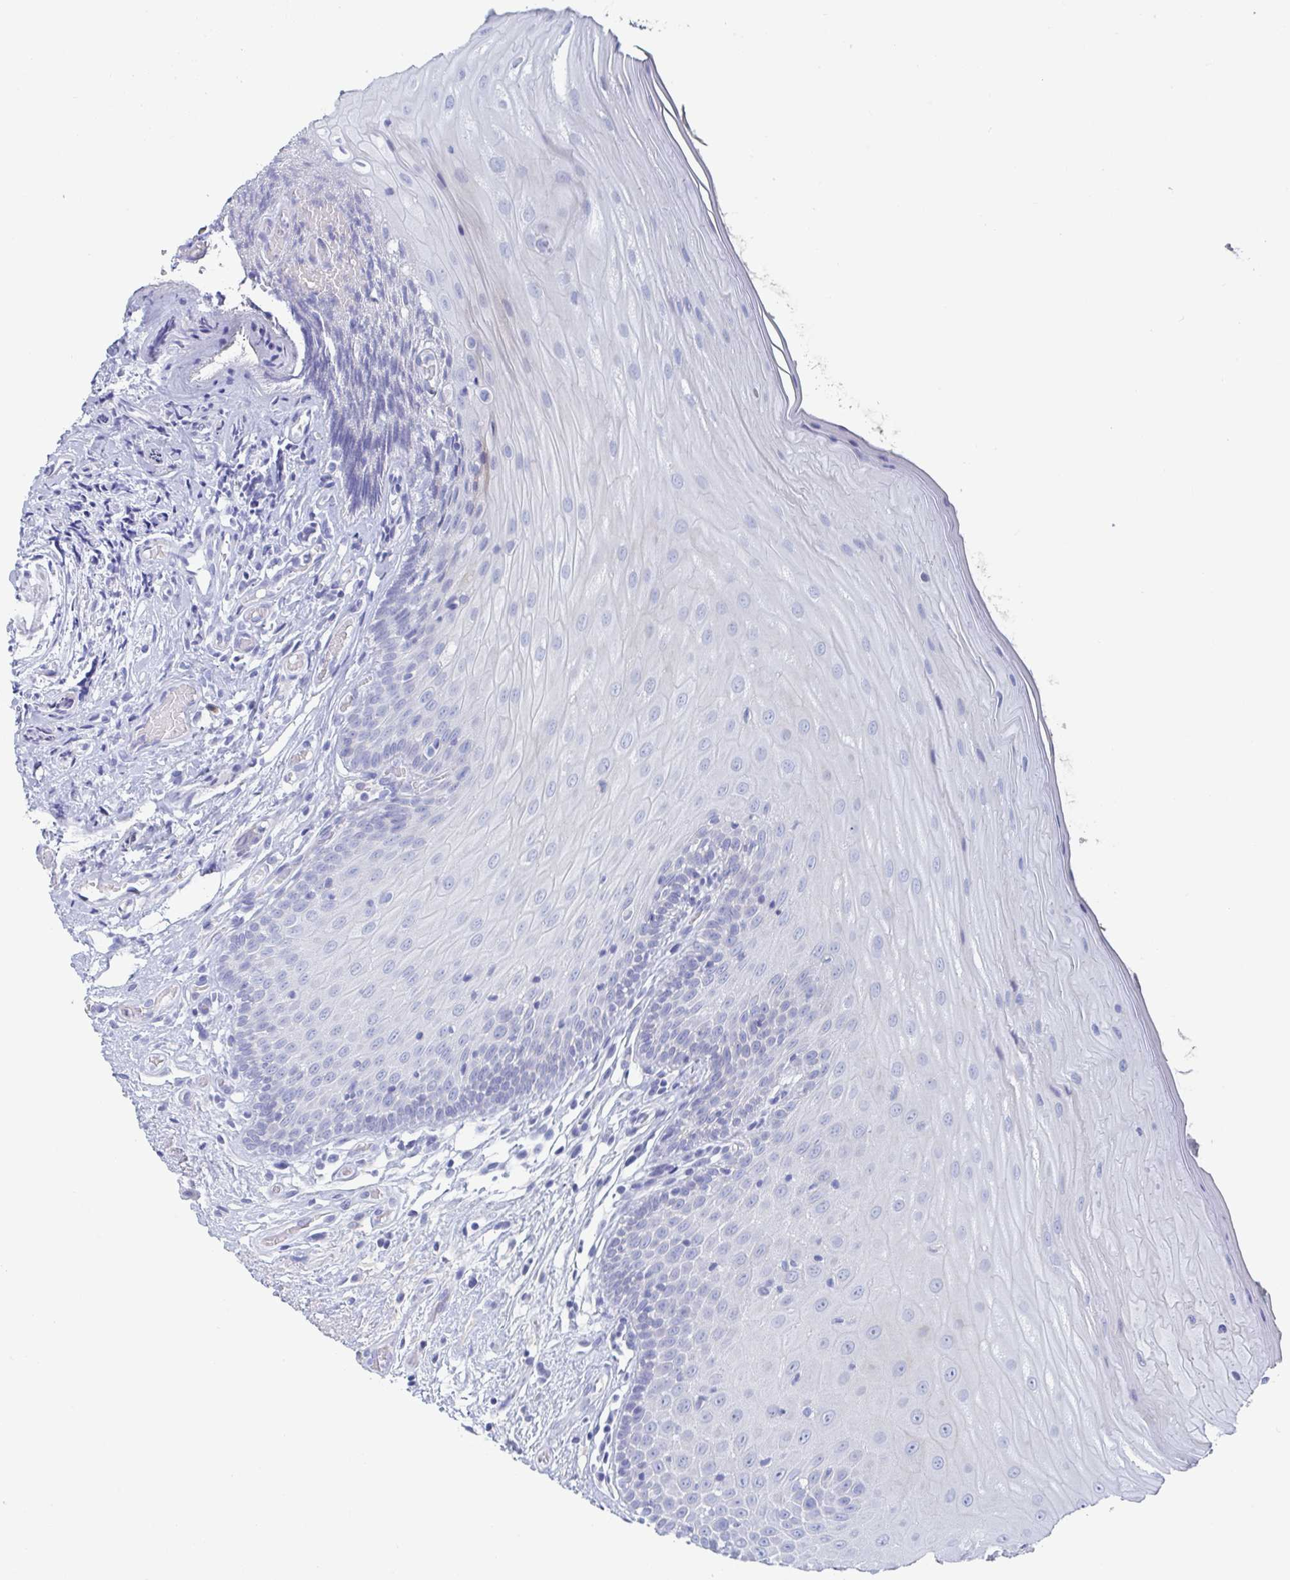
{"staining": {"intensity": "negative", "quantity": "none", "location": "none"}, "tissue": "oral mucosa", "cell_type": "Squamous epithelial cells", "image_type": "normal", "snomed": [{"axis": "morphology", "description": "Normal tissue, NOS"}, {"axis": "topography", "description": "Oral tissue"}, {"axis": "topography", "description": "Tounge, NOS"}, {"axis": "topography", "description": "Head-Neck"}], "caption": "Immunohistochemical staining of unremarkable oral mucosa displays no significant staining in squamous epithelial cells.", "gene": "NT5C3B", "patient": {"sex": "female", "age": 84}}